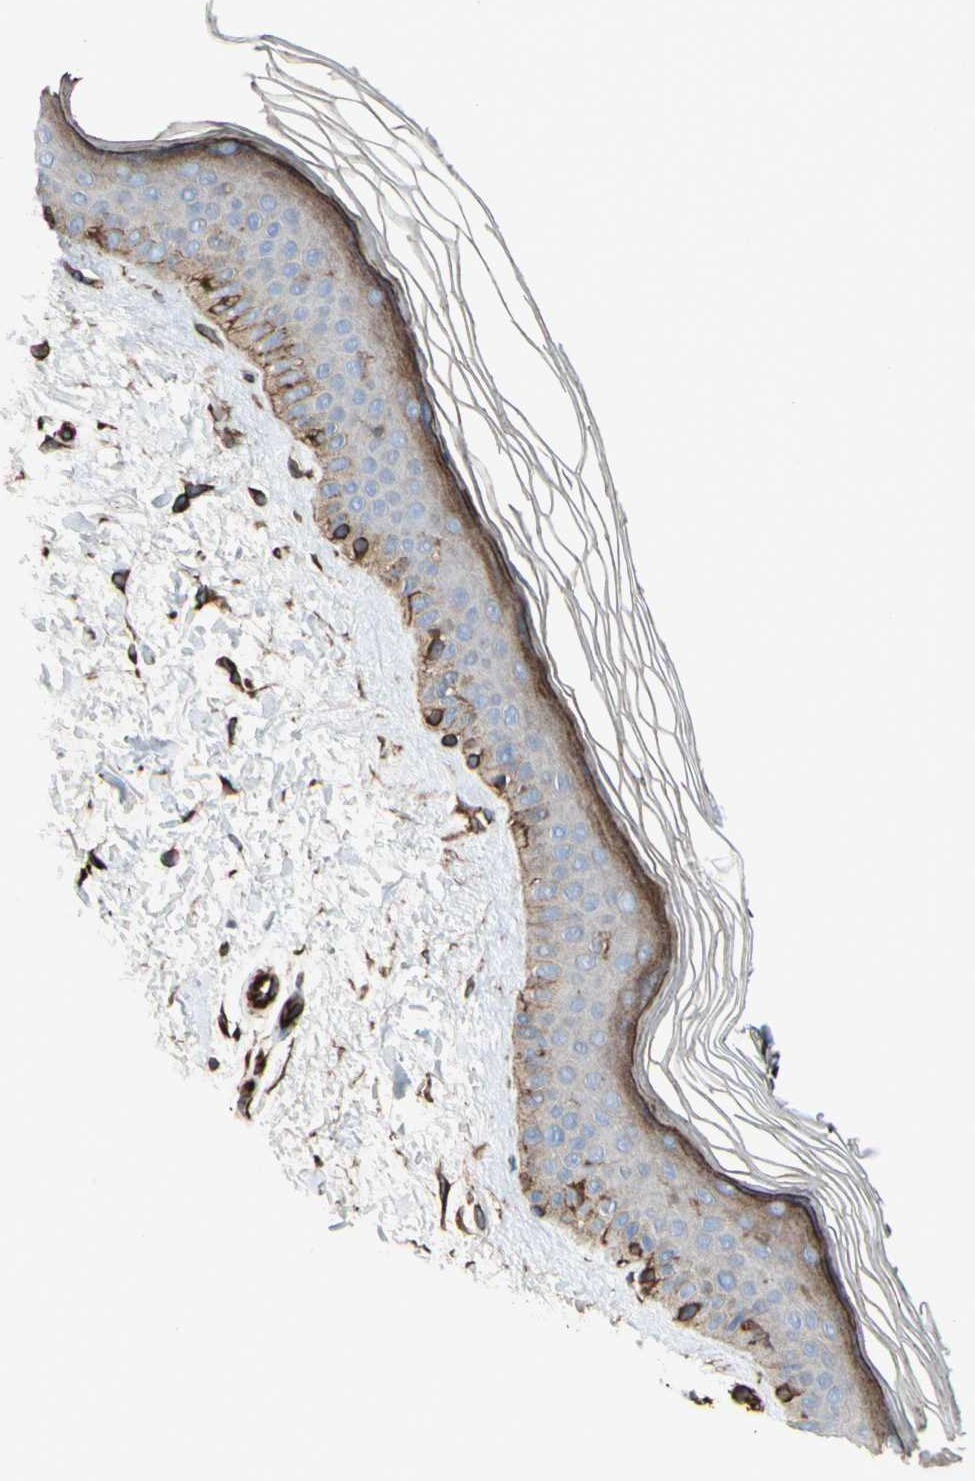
{"staining": {"intensity": "strong", "quantity": ">75%", "location": "cytoplasmic/membranous"}, "tissue": "skin", "cell_type": "Fibroblasts", "image_type": "normal", "snomed": [{"axis": "morphology", "description": "Normal tissue, NOS"}, {"axis": "topography", "description": "Skin"}], "caption": "An IHC micrograph of benign tissue is shown. Protein staining in brown shows strong cytoplasmic/membranous positivity in skin within fibroblasts.", "gene": "TRAF2", "patient": {"sex": "female", "age": 19}}